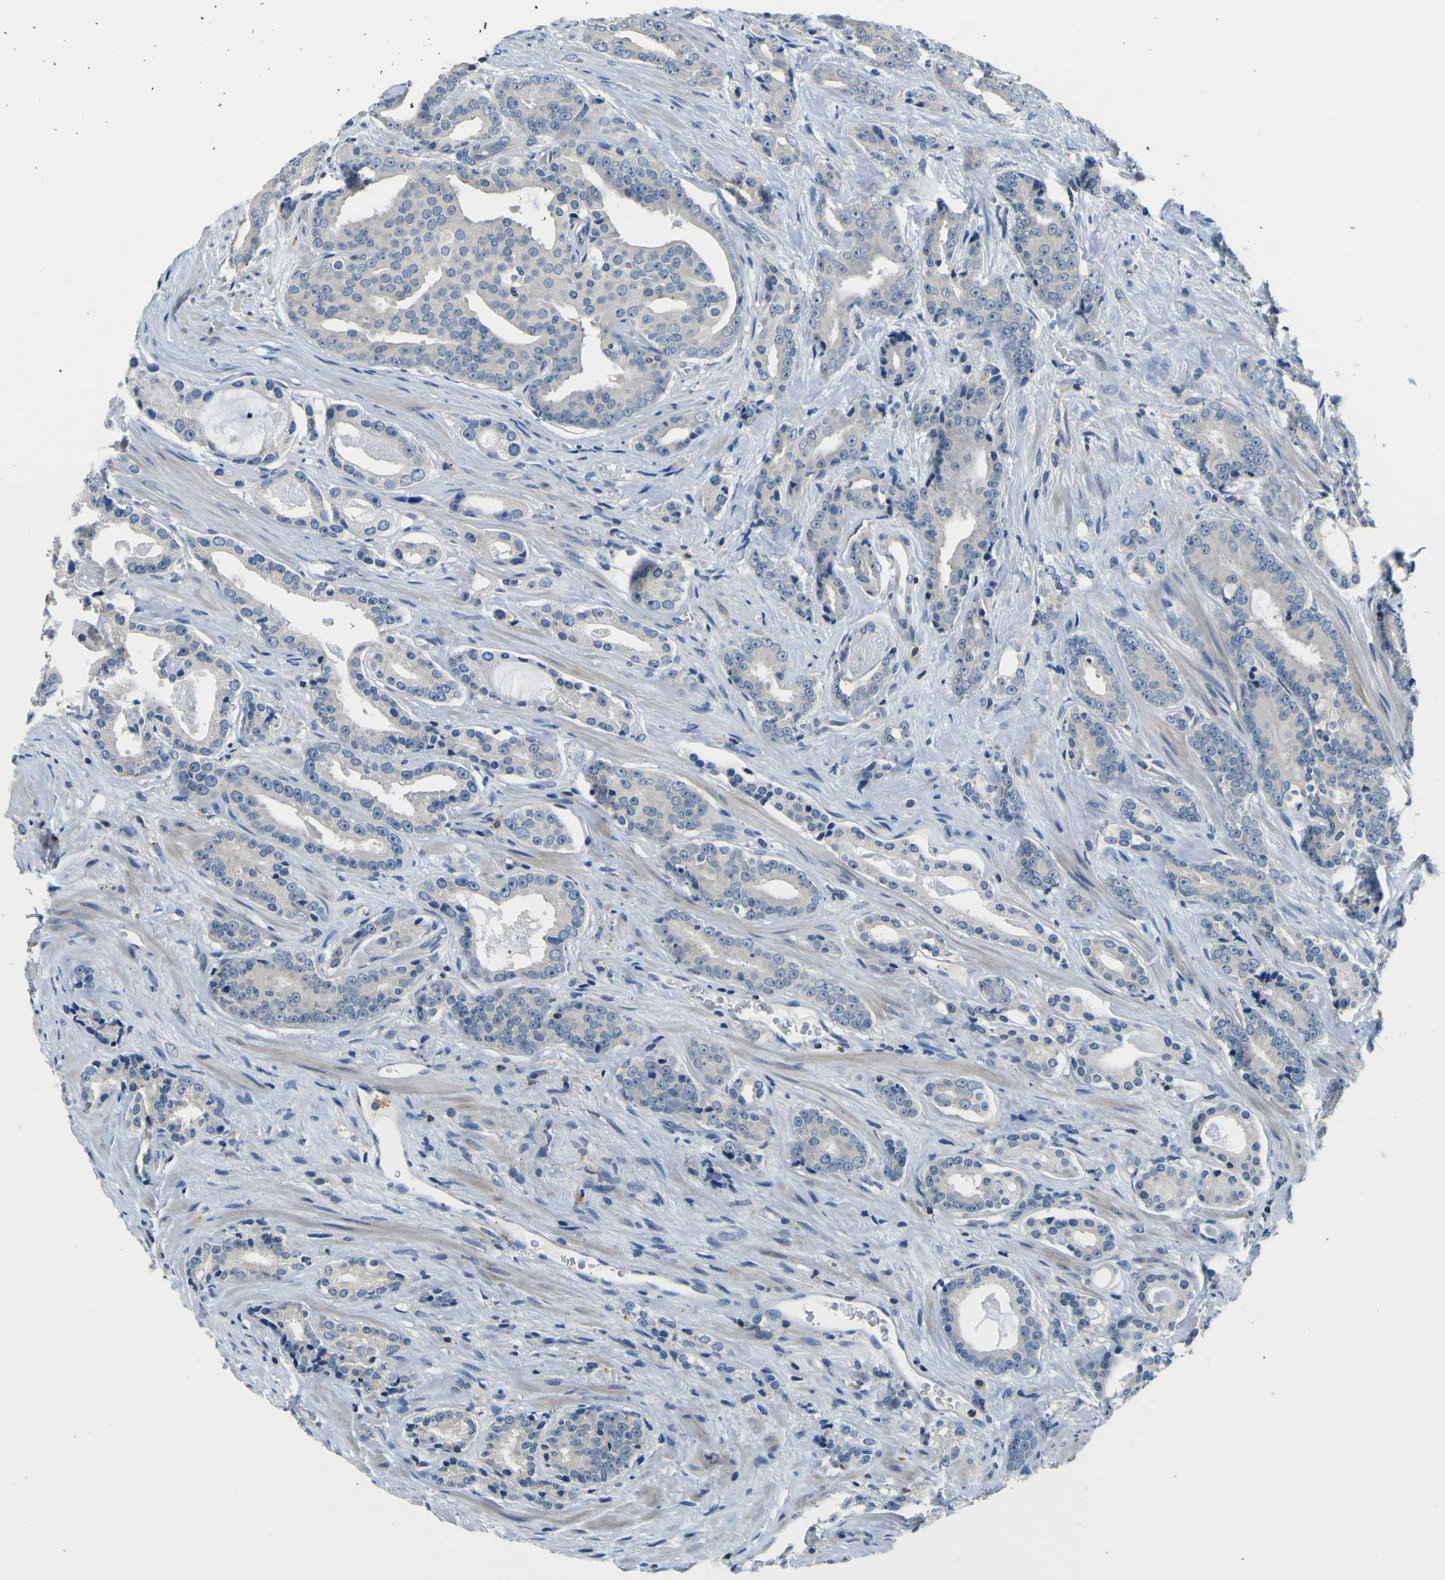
{"staining": {"intensity": "negative", "quantity": "none", "location": "none"}, "tissue": "prostate cancer", "cell_type": "Tumor cells", "image_type": "cancer", "snomed": [{"axis": "morphology", "description": "Adenocarcinoma, High grade"}, {"axis": "topography", "description": "Prostate"}], "caption": "This photomicrograph is of prostate cancer (high-grade adenocarcinoma) stained with IHC to label a protein in brown with the nuclei are counter-stained blue. There is no positivity in tumor cells.", "gene": "TNIK", "patient": {"sex": "male", "age": 71}}